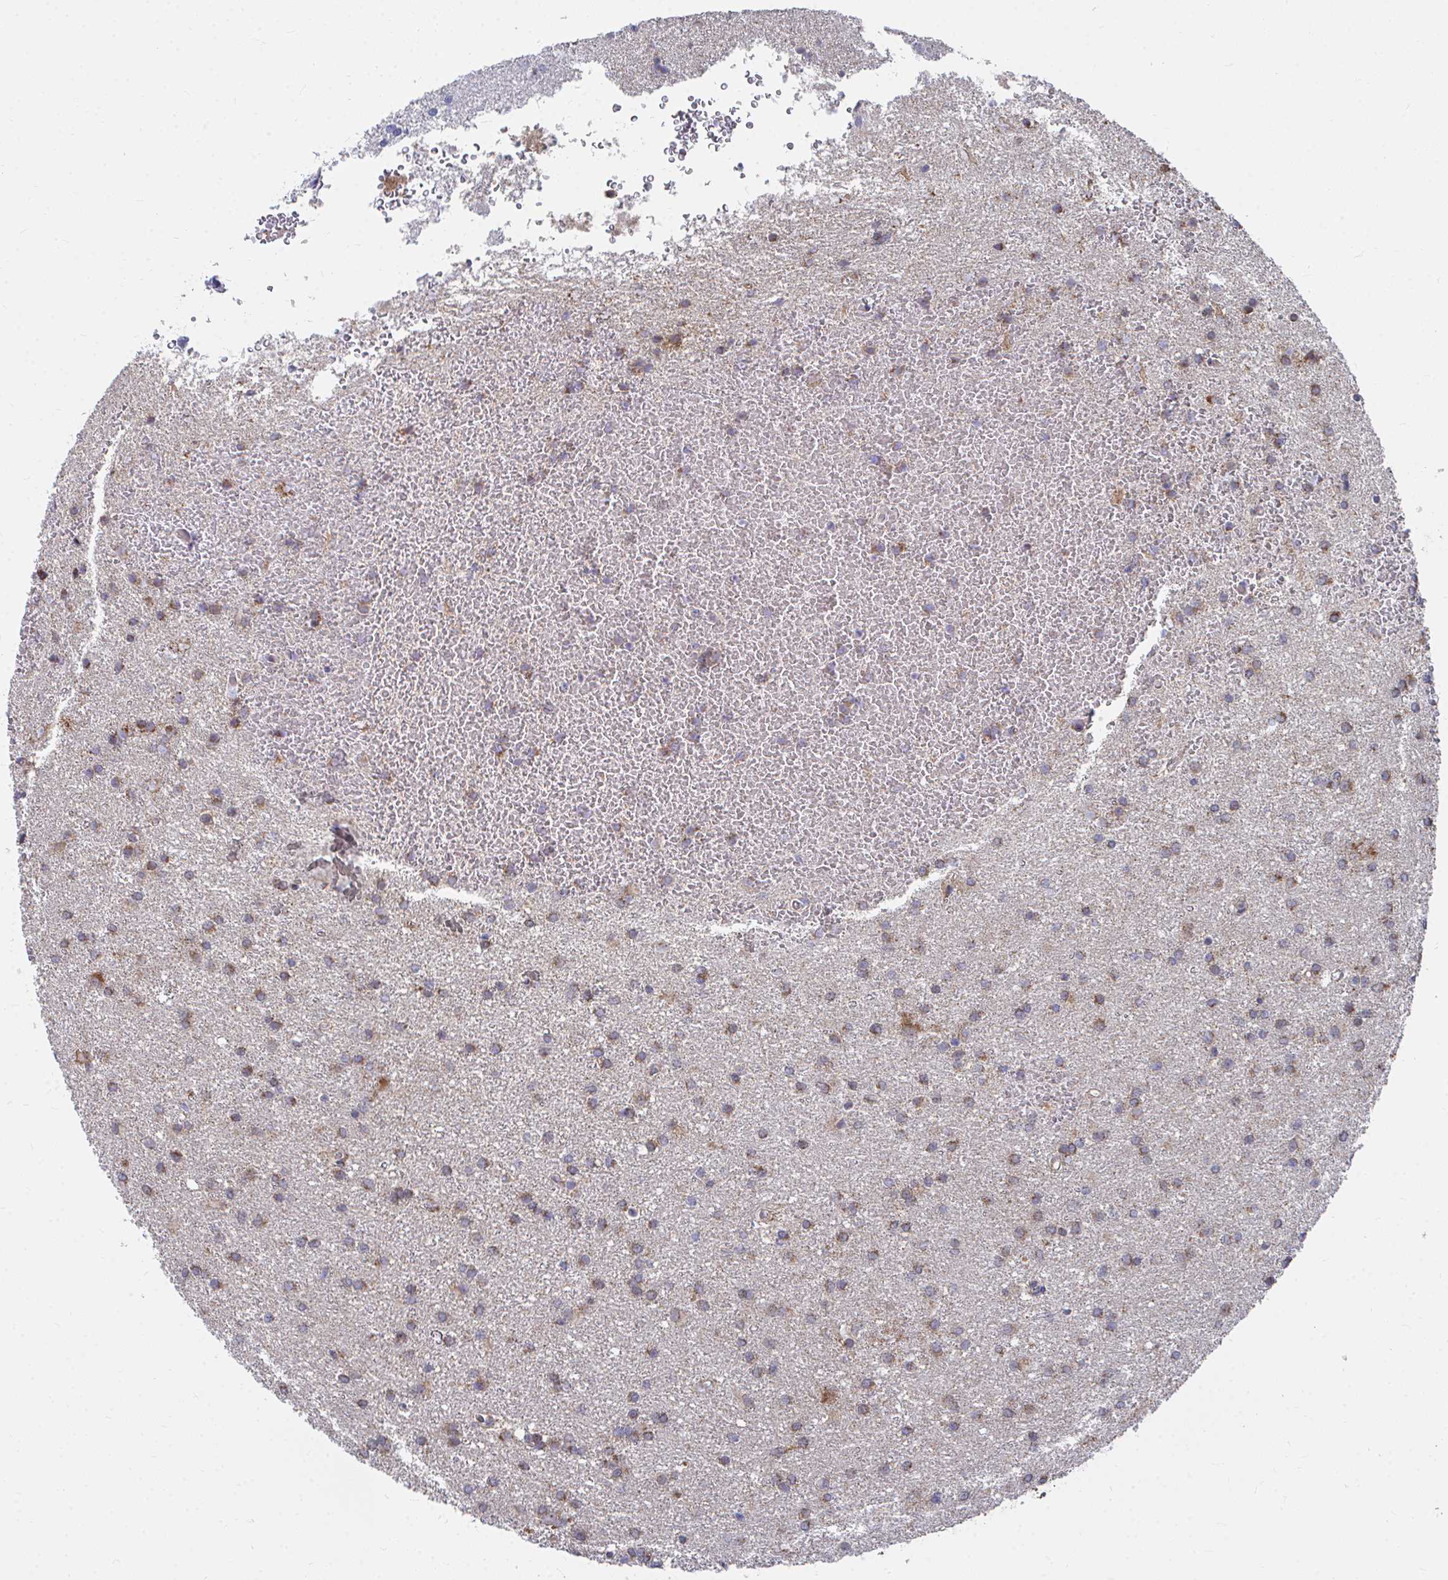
{"staining": {"intensity": "moderate", "quantity": "25%-75%", "location": "cytoplasmic/membranous"}, "tissue": "glioma", "cell_type": "Tumor cells", "image_type": "cancer", "snomed": [{"axis": "morphology", "description": "Glioma, malignant, High grade"}, {"axis": "topography", "description": "Brain"}], "caption": "A brown stain shows moderate cytoplasmic/membranous positivity of a protein in human glioma tumor cells.", "gene": "PEX3", "patient": {"sex": "female", "age": 50}}